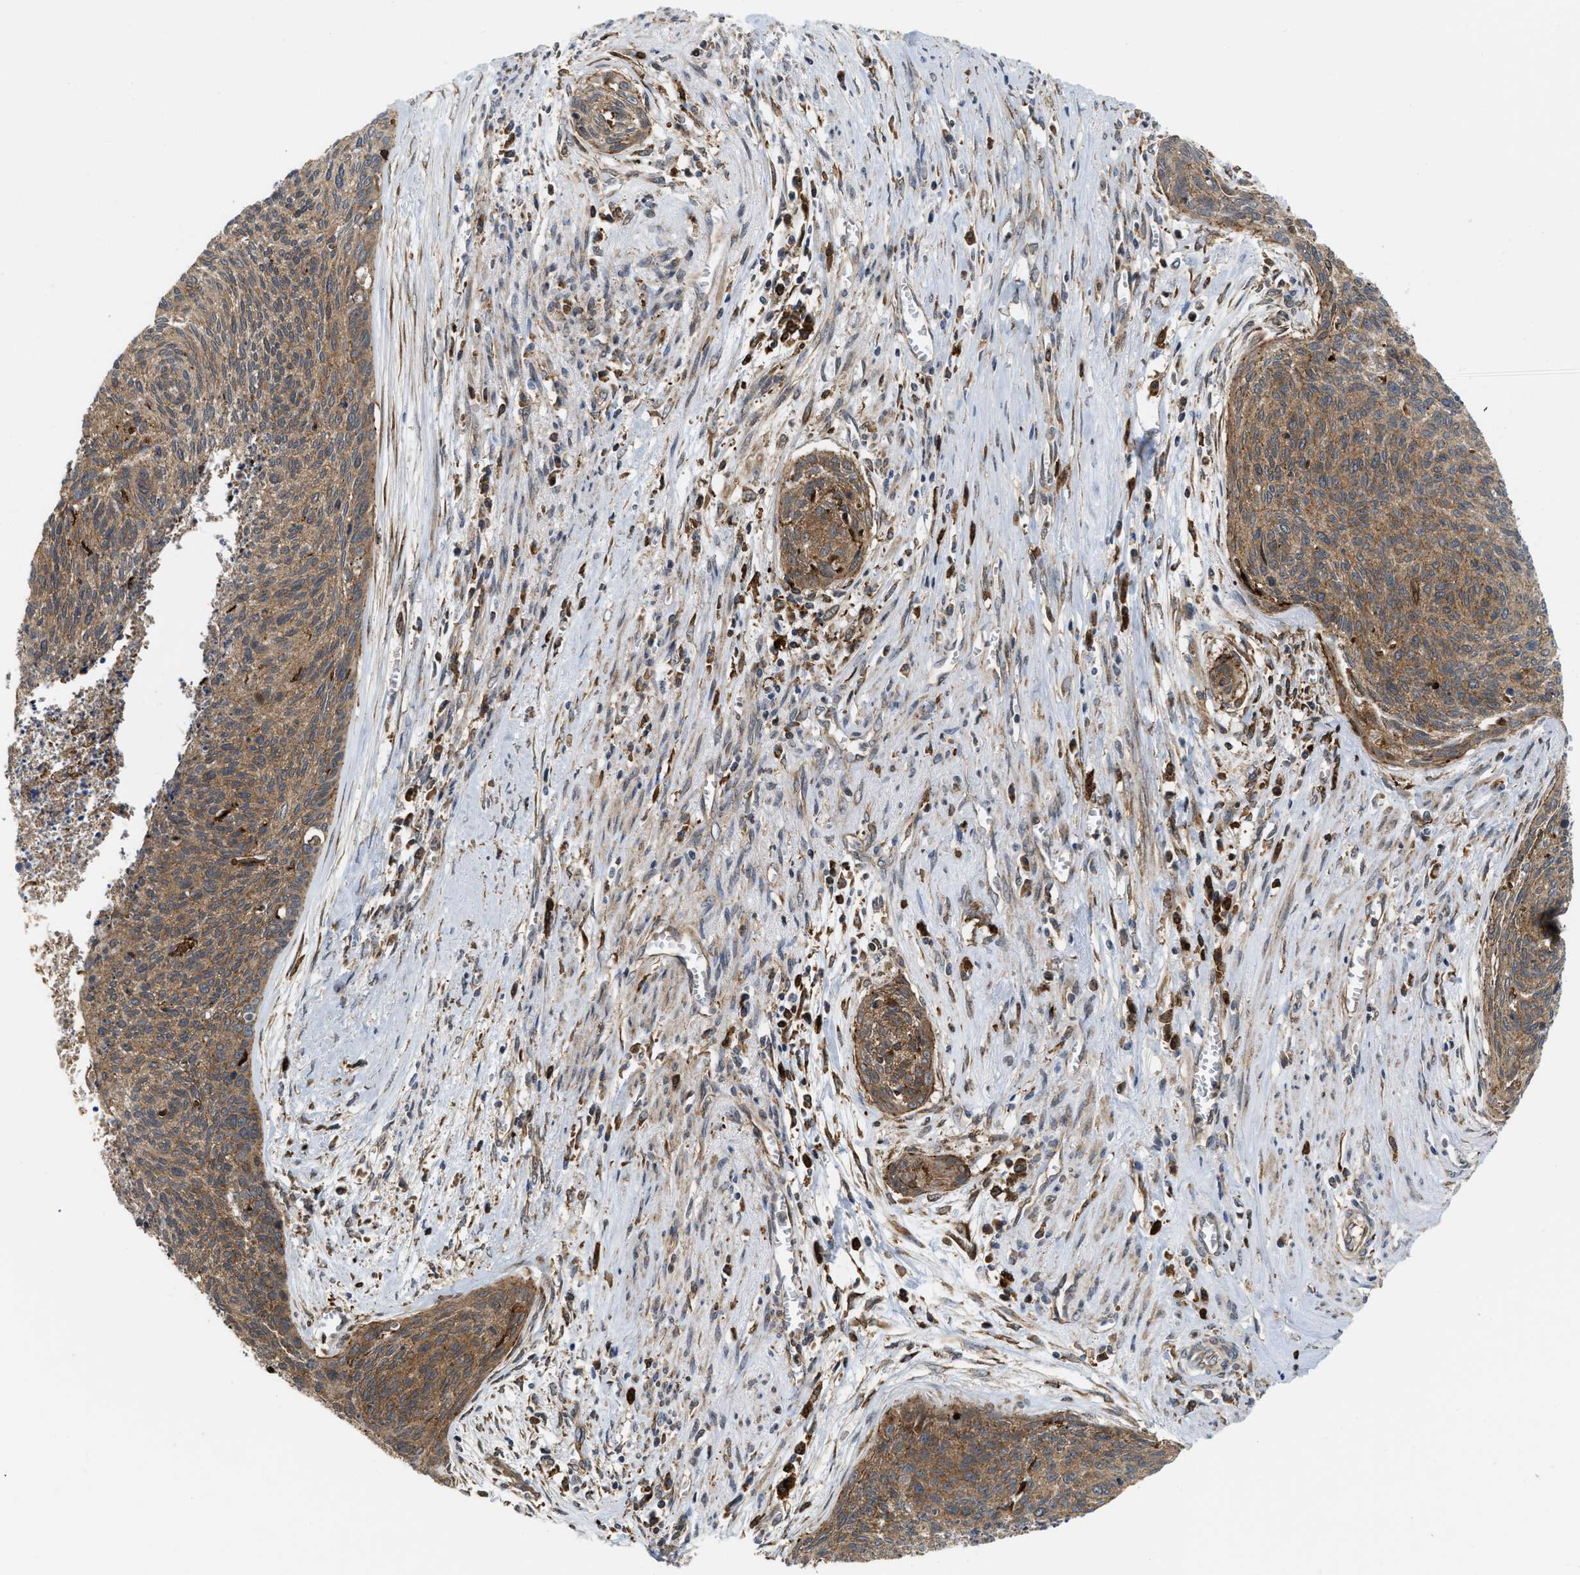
{"staining": {"intensity": "moderate", "quantity": ">75%", "location": "cytoplasmic/membranous"}, "tissue": "cervical cancer", "cell_type": "Tumor cells", "image_type": "cancer", "snomed": [{"axis": "morphology", "description": "Squamous cell carcinoma, NOS"}, {"axis": "topography", "description": "Cervix"}], "caption": "Immunohistochemistry (IHC) image of neoplastic tissue: cervical cancer (squamous cell carcinoma) stained using immunohistochemistry (IHC) reveals medium levels of moderate protein expression localized specifically in the cytoplasmic/membranous of tumor cells, appearing as a cytoplasmic/membranous brown color.", "gene": "IQCE", "patient": {"sex": "female", "age": 55}}